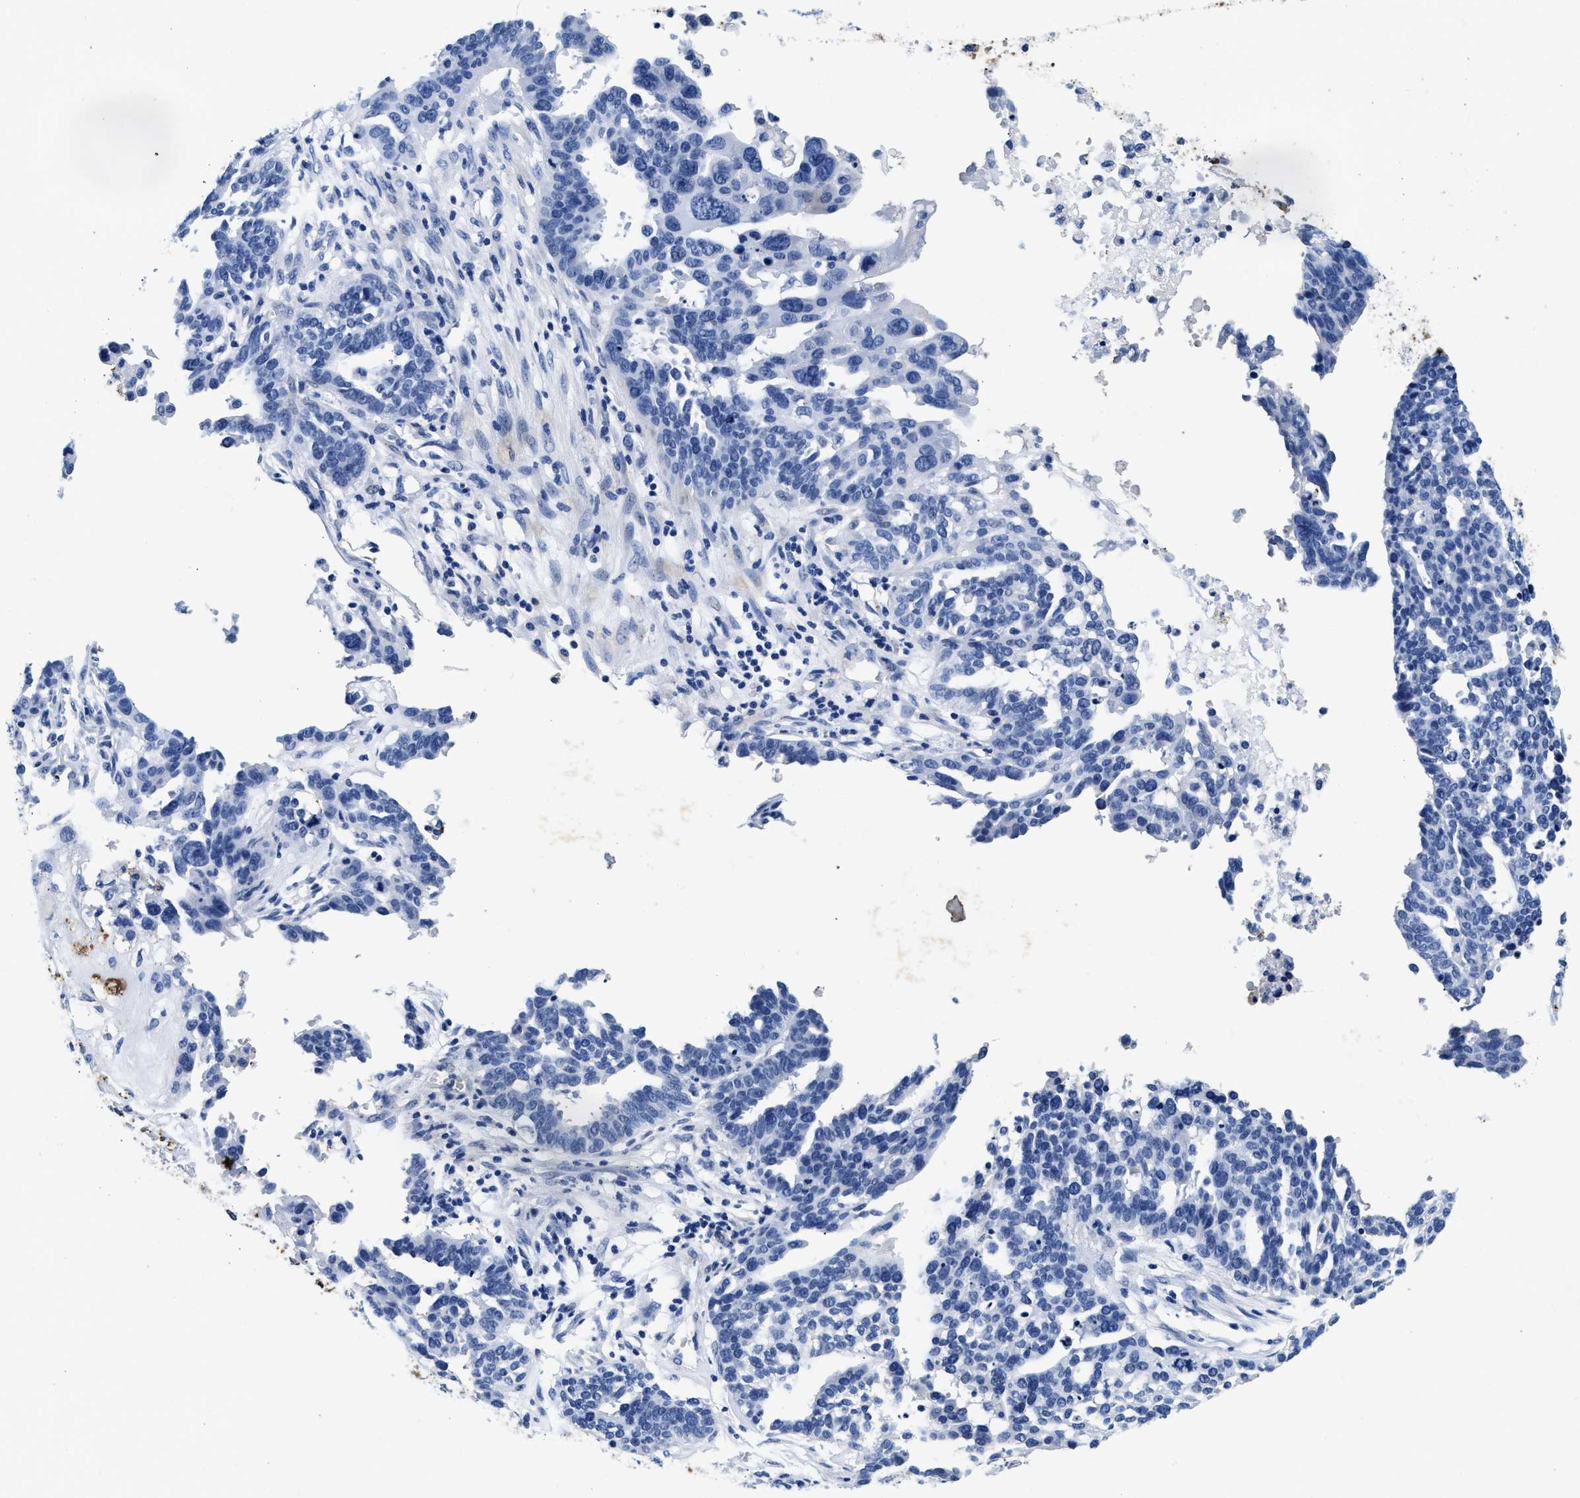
{"staining": {"intensity": "negative", "quantity": "none", "location": "none"}, "tissue": "ovarian cancer", "cell_type": "Tumor cells", "image_type": "cancer", "snomed": [{"axis": "morphology", "description": "Cystadenocarcinoma, serous, NOS"}, {"axis": "topography", "description": "Ovary"}], "caption": "This is an immunohistochemistry (IHC) image of ovarian cancer. There is no staining in tumor cells.", "gene": "LTB4R2", "patient": {"sex": "female", "age": 59}}